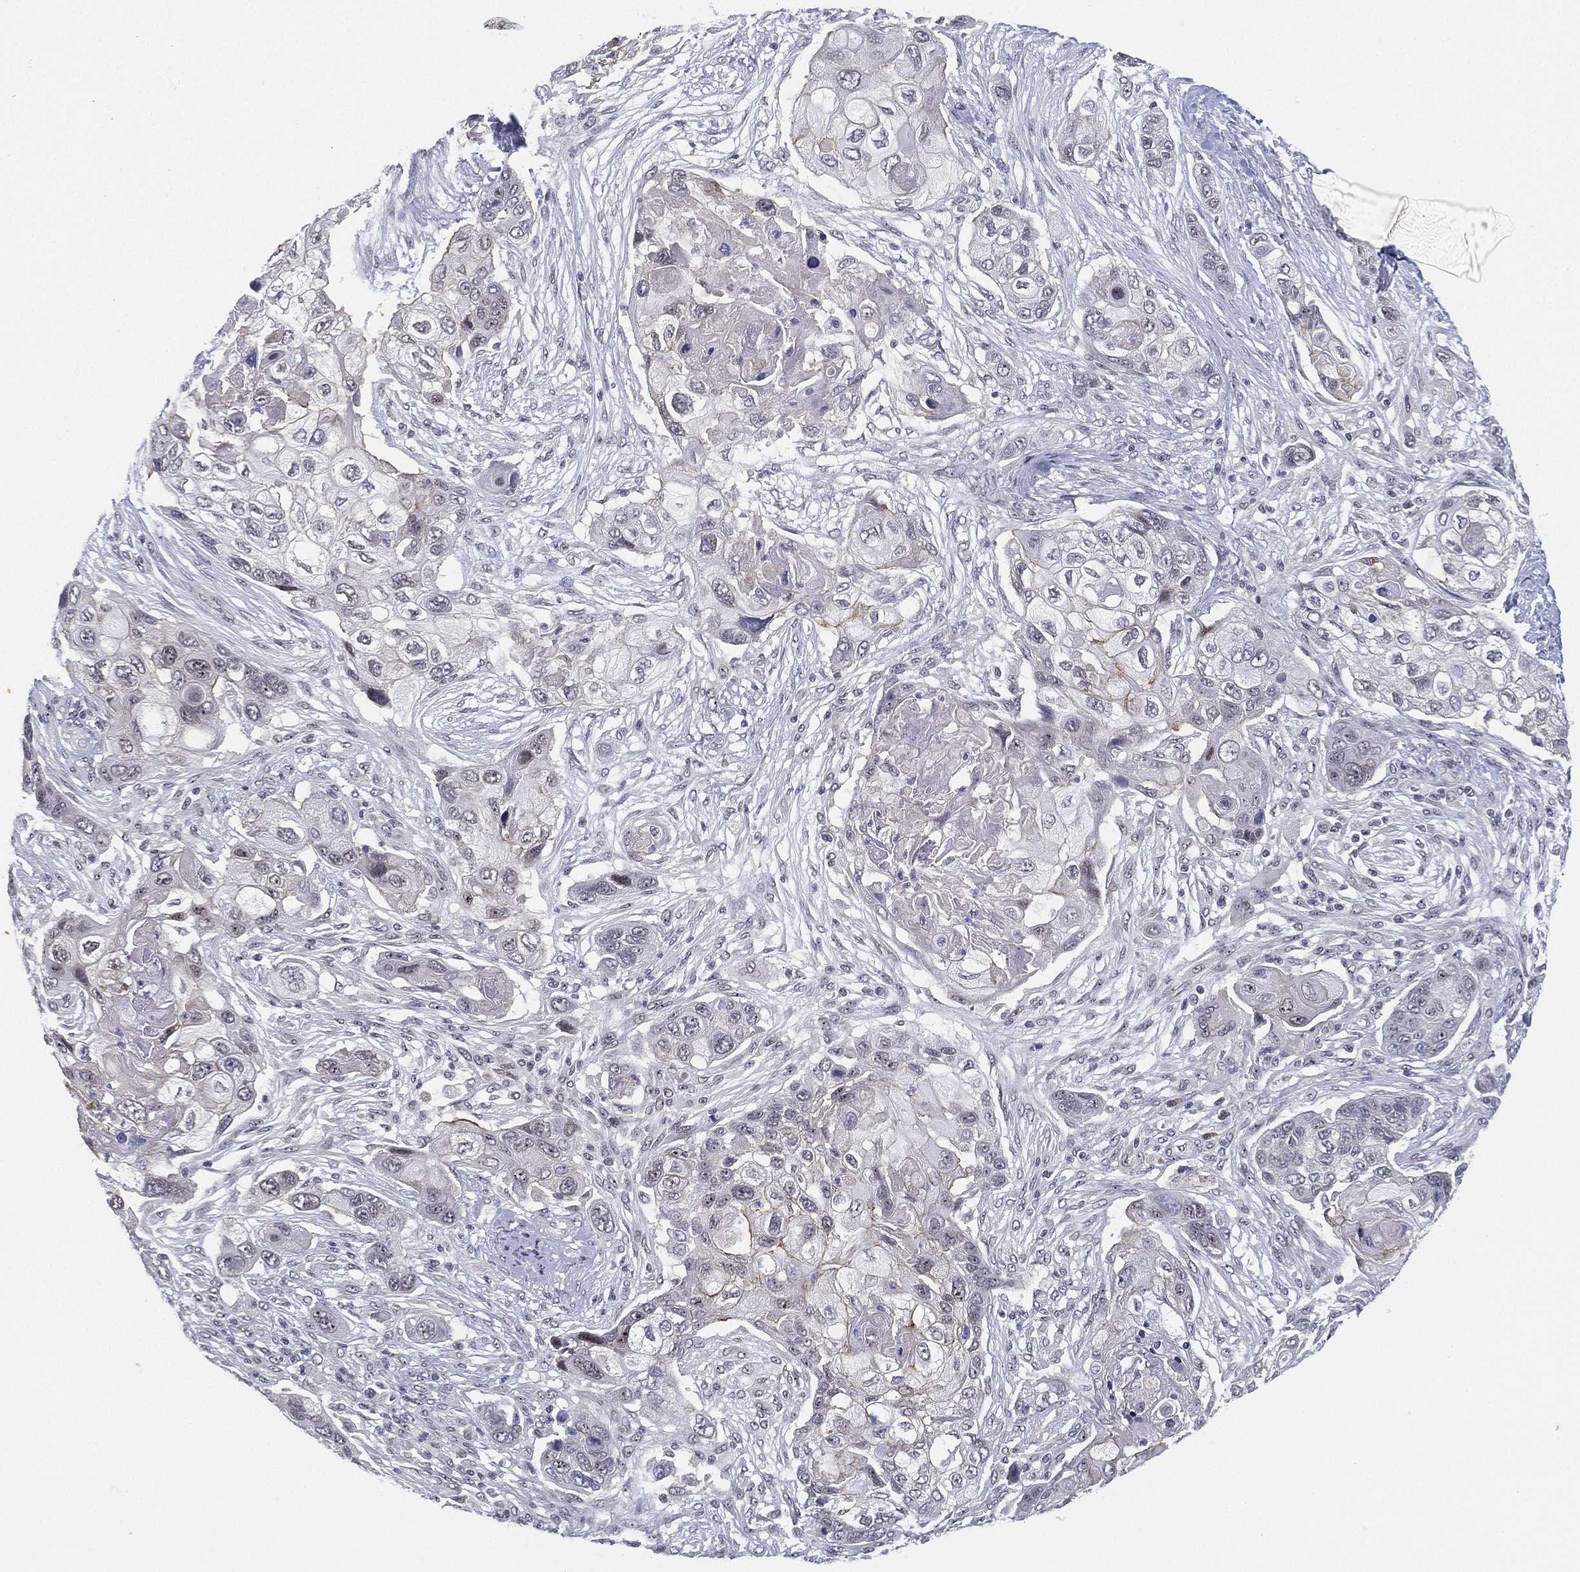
{"staining": {"intensity": "negative", "quantity": "none", "location": "none"}, "tissue": "lung cancer", "cell_type": "Tumor cells", "image_type": "cancer", "snomed": [{"axis": "morphology", "description": "Squamous cell carcinoma, NOS"}, {"axis": "topography", "description": "Lung"}], "caption": "Immunohistochemistry (IHC) image of human lung cancer stained for a protein (brown), which exhibits no expression in tumor cells.", "gene": "MS4A8", "patient": {"sex": "male", "age": 69}}